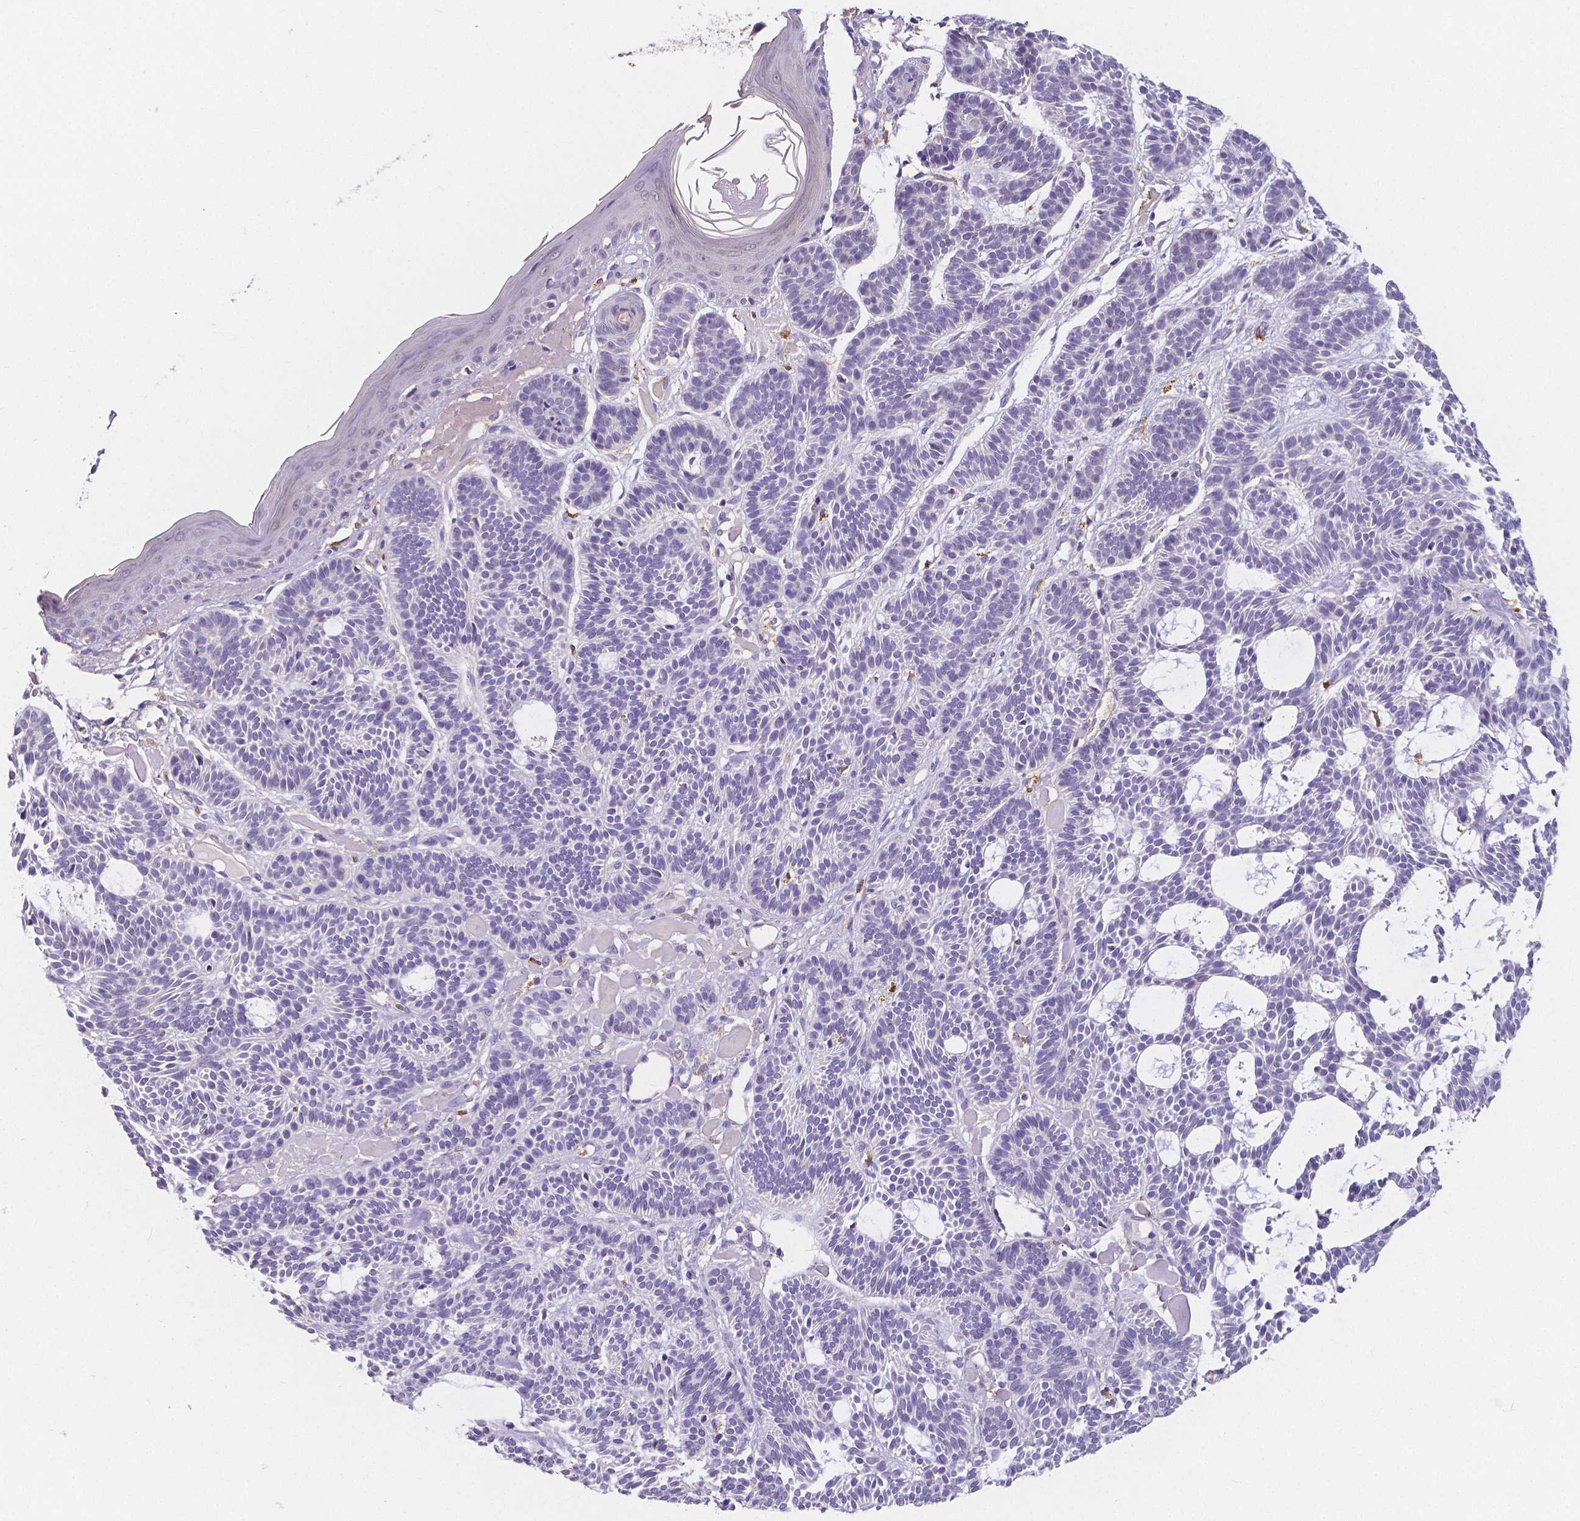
{"staining": {"intensity": "negative", "quantity": "none", "location": "none"}, "tissue": "skin cancer", "cell_type": "Tumor cells", "image_type": "cancer", "snomed": [{"axis": "morphology", "description": "Basal cell carcinoma"}, {"axis": "topography", "description": "Skin"}], "caption": "Tumor cells show no significant protein staining in skin cancer (basal cell carcinoma). Brightfield microscopy of immunohistochemistry (IHC) stained with DAB (brown) and hematoxylin (blue), captured at high magnification.", "gene": "ACP5", "patient": {"sex": "male", "age": 85}}